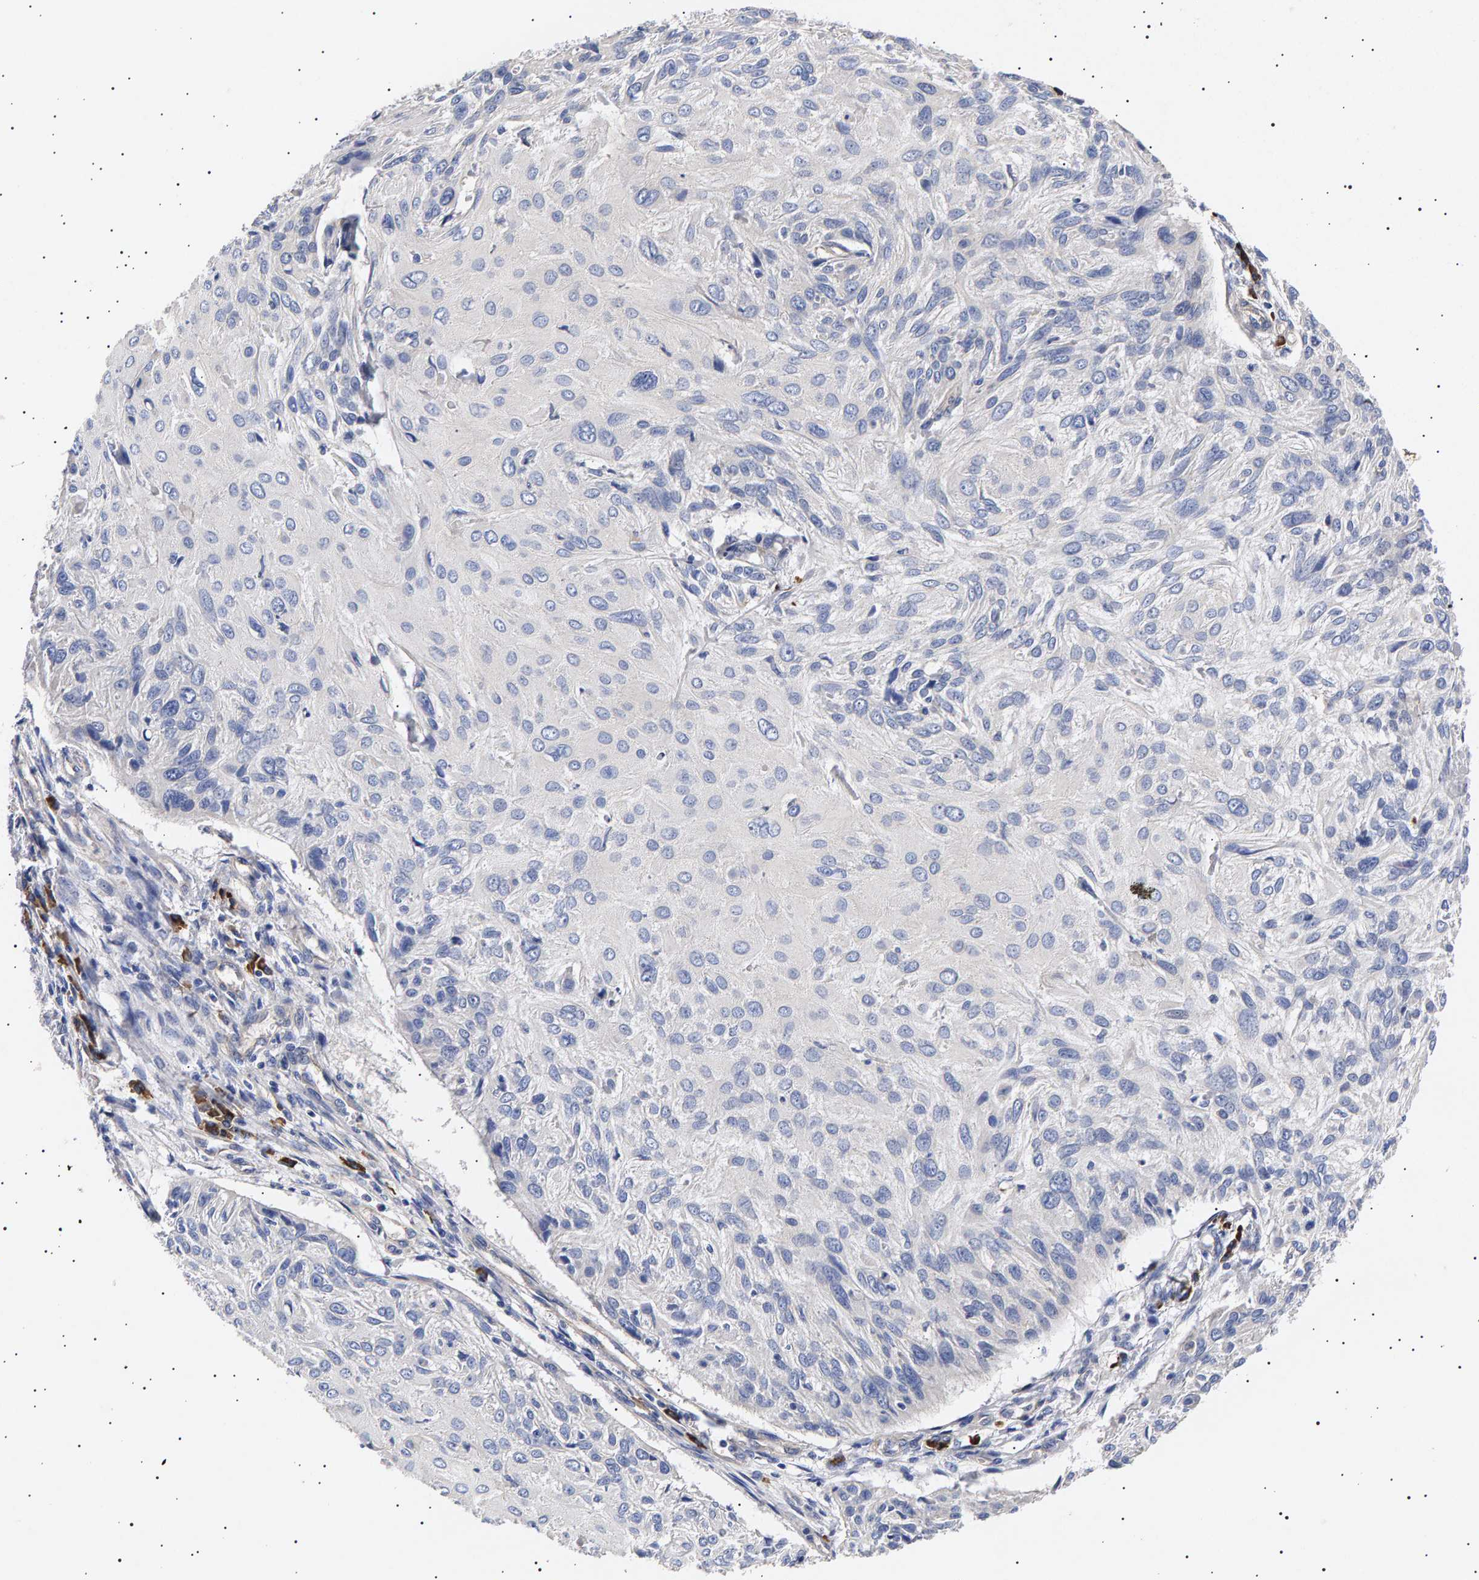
{"staining": {"intensity": "negative", "quantity": "none", "location": "none"}, "tissue": "cervical cancer", "cell_type": "Tumor cells", "image_type": "cancer", "snomed": [{"axis": "morphology", "description": "Squamous cell carcinoma, NOS"}, {"axis": "topography", "description": "Cervix"}], "caption": "This histopathology image is of cervical squamous cell carcinoma stained with immunohistochemistry (IHC) to label a protein in brown with the nuclei are counter-stained blue. There is no staining in tumor cells.", "gene": "ANKRD40", "patient": {"sex": "female", "age": 51}}